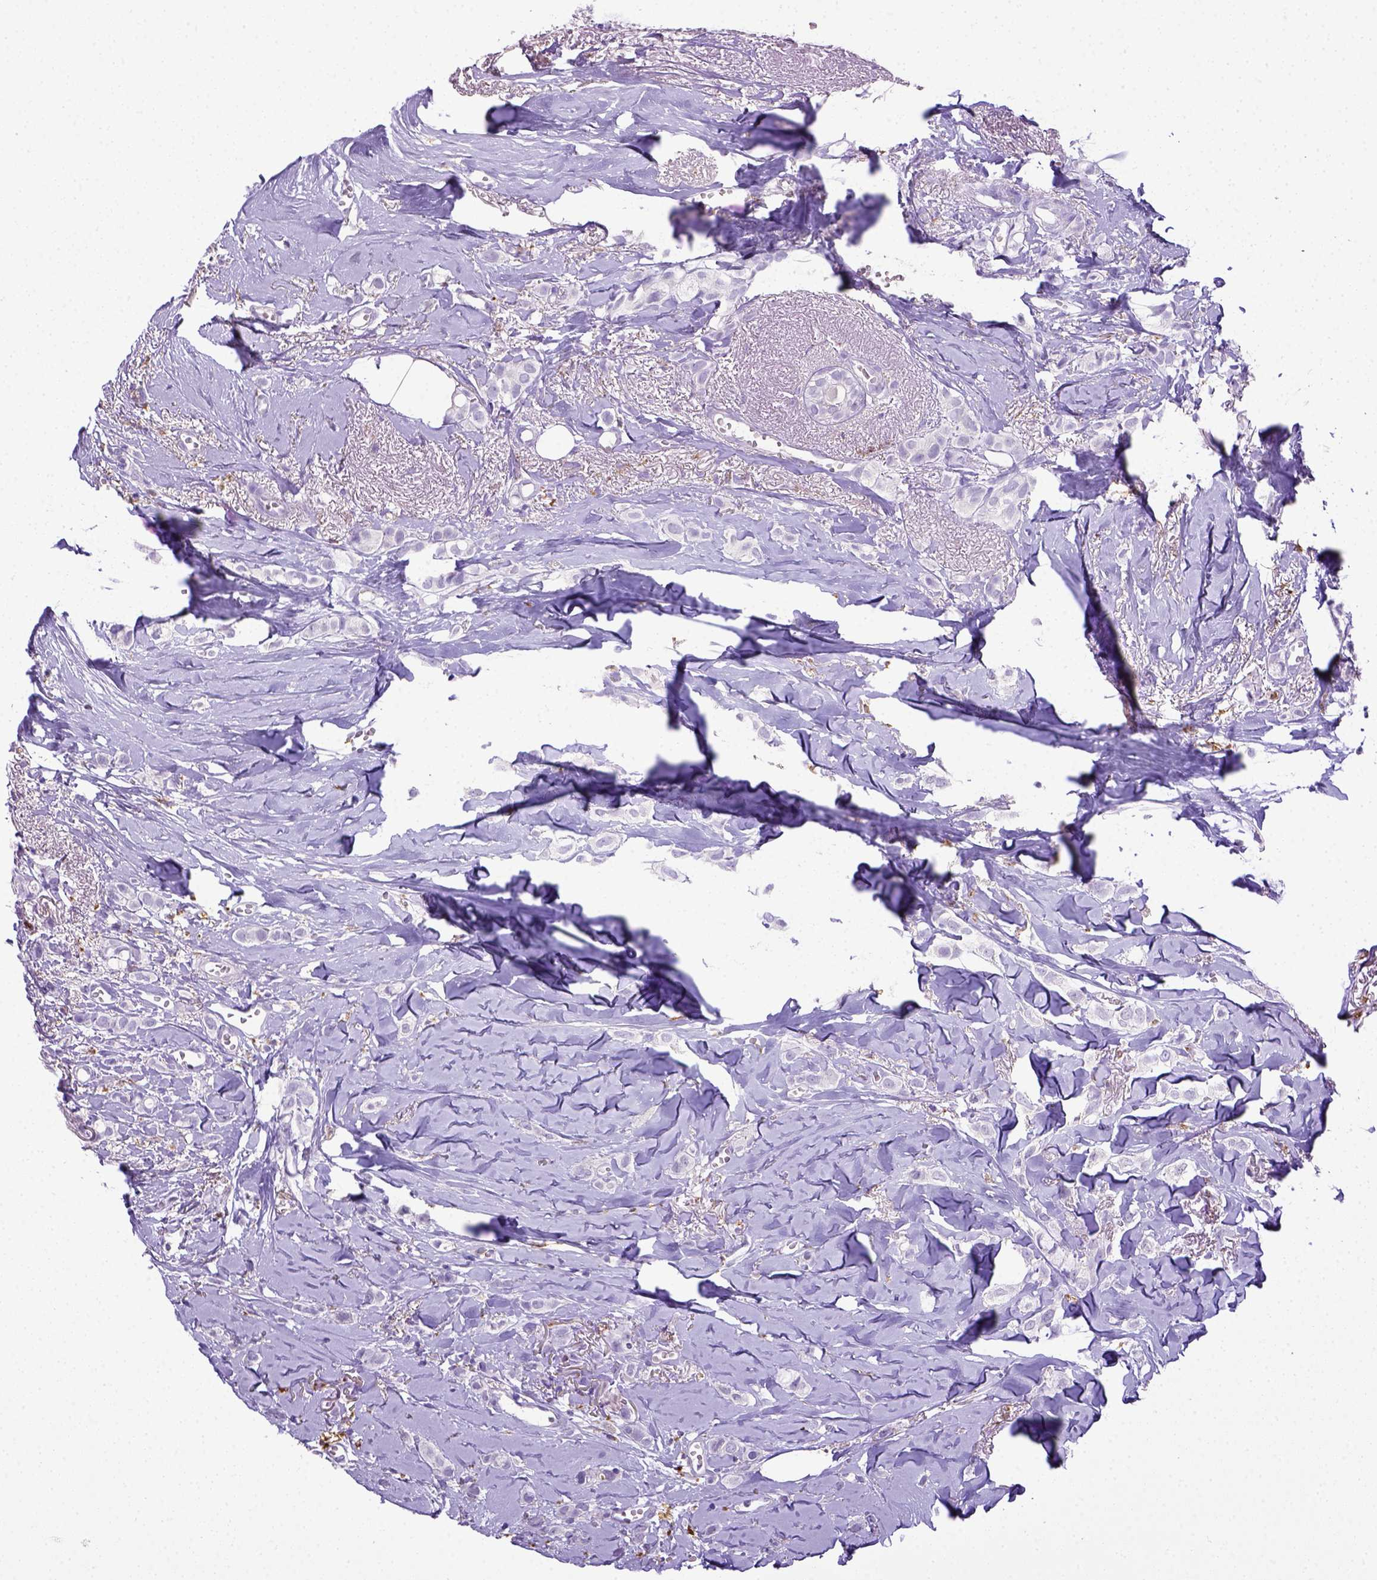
{"staining": {"intensity": "negative", "quantity": "none", "location": "none"}, "tissue": "breast cancer", "cell_type": "Tumor cells", "image_type": "cancer", "snomed": [{"axis": "morphology", "description": "Duct carcinoma"}, {"axis": "topography", "description": "Breast"}], "caption": "The photomicrograph demonstrates no staining of tumor cells in breast cancer (intraductal carcinoma).", "gene": "CD68", "patient": {"sex": "female", "age": 85}}